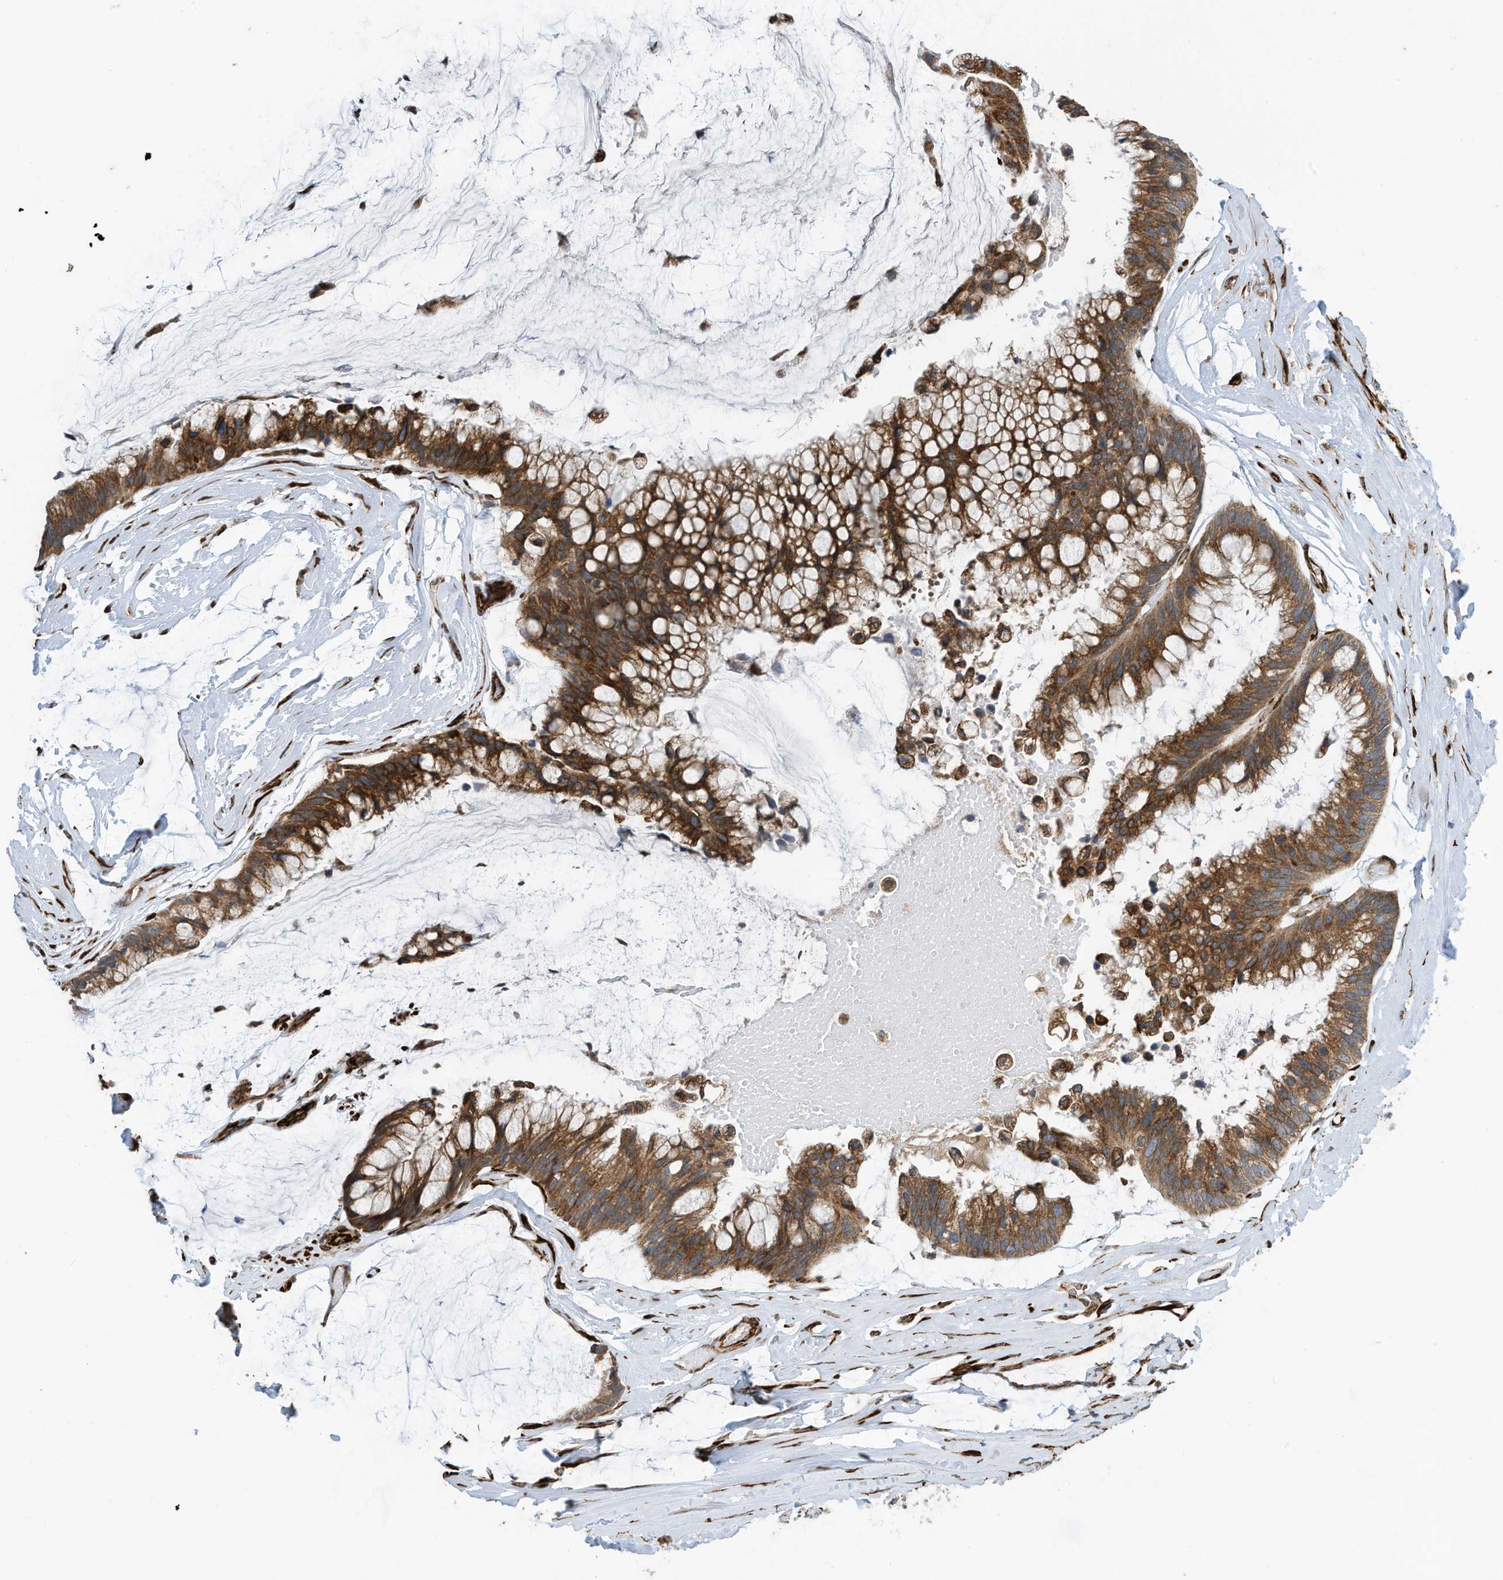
{"staining": {"intensity": "strong", "quantity": ">75%", "location": "cytoplasmic/membranous"}, "tissue": "ovarian cancer", "cell_type": "Tumor cells", "image_type": "cancer", "snomed": [{"axis": "morphology", "description": "Cystadenocarcinoma, mucinous, NOS"}, {"axis": "topography", "description": "Ovary"}], "caption": "Strong cytoplasmic/membranous positivity is appreciated in about >75% of tumor cells in mucinous cystadenocarcinoma (ovarian).", "gene": "ZBTB45", "patient": {"sex": "female", "age": 39}}